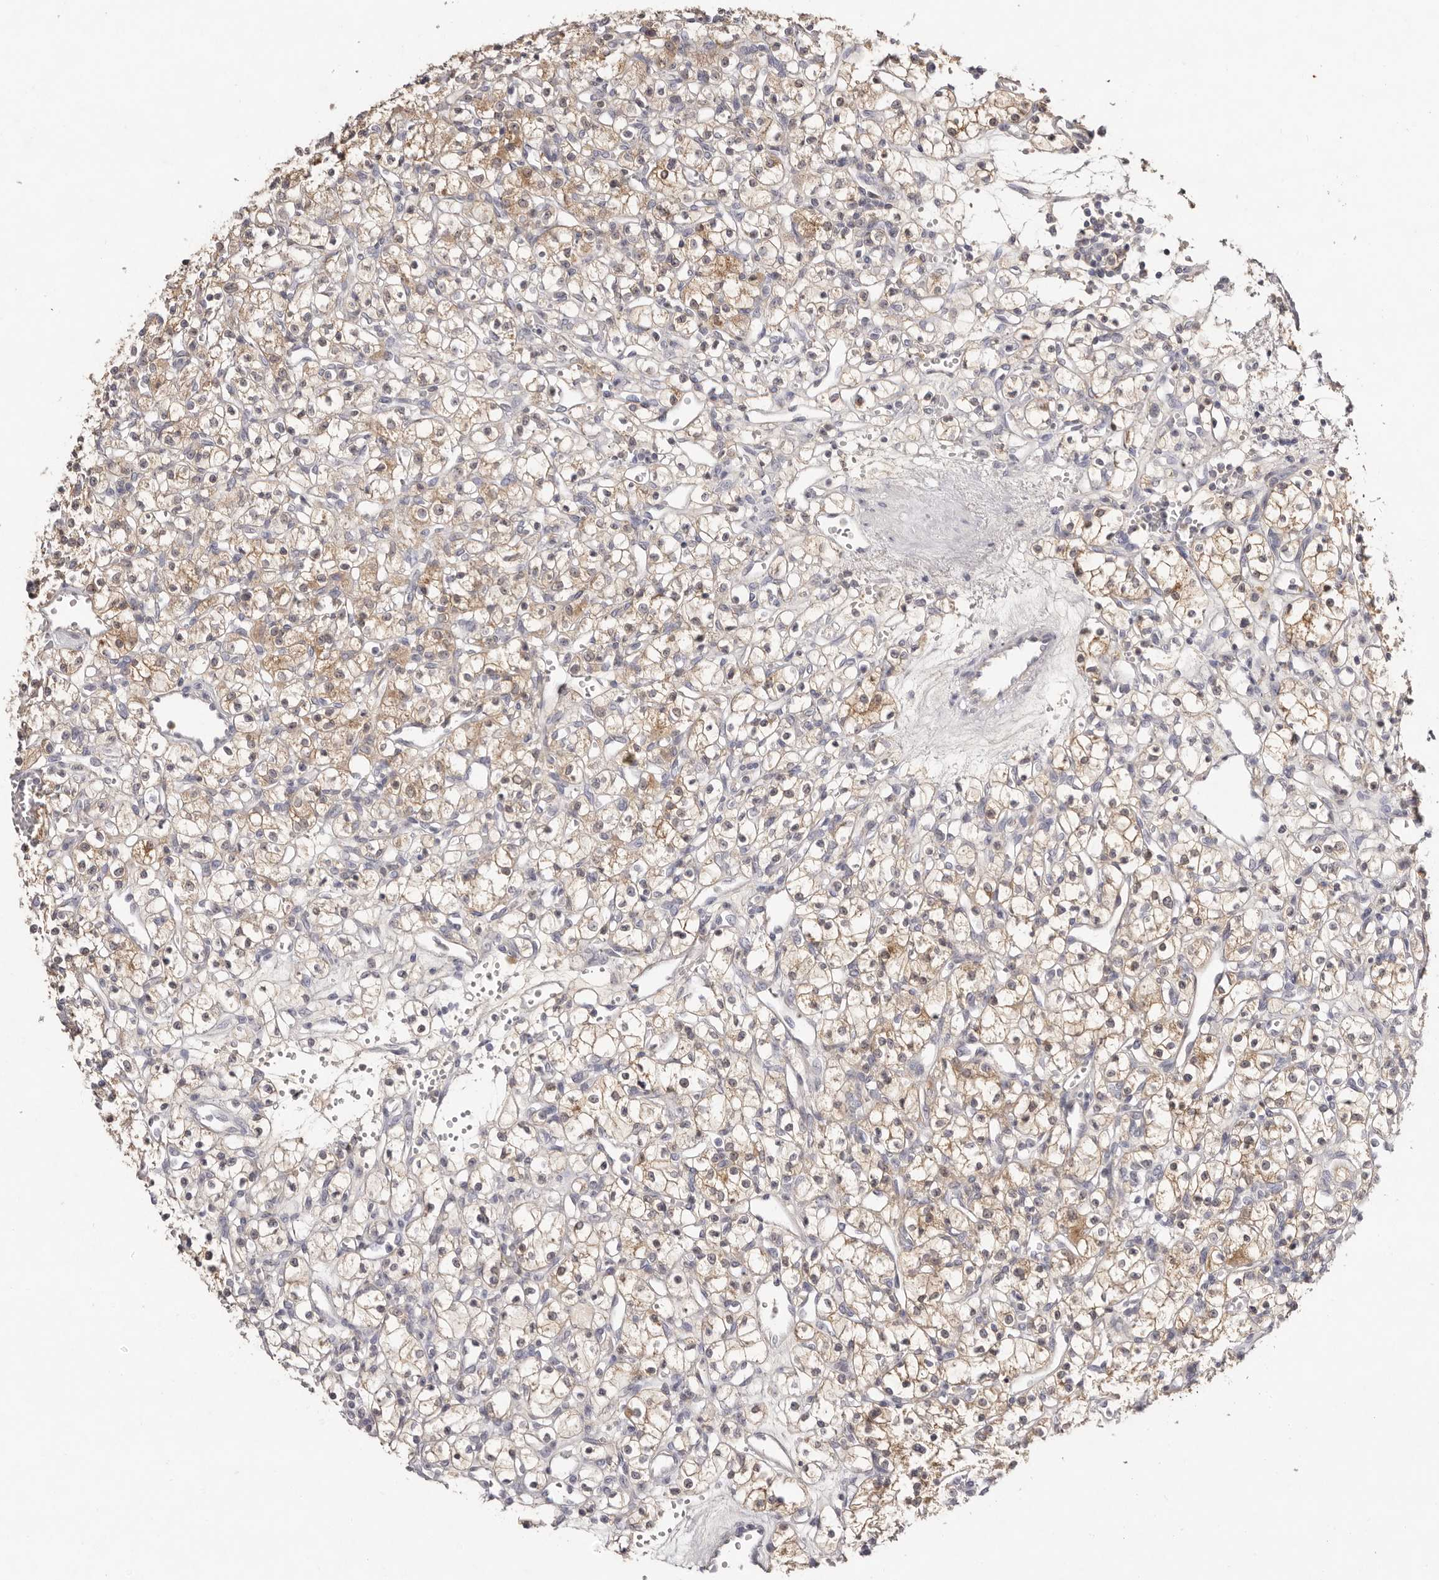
{"staining": {"intensity": "moderate", "quantity": "25%-75%", "location": "cytoplasmic/membranous"}, "tissue": "renal cancer", "cell_type": "Tumor cells", "image_type": "cancer", "snomed": [{"axis": "morphology", "description": "Adenocarcinoma, NOS"}, {"axis": "topography", "description": "Kidney"}], "caption": "Tumor cells show medium levels of moderate cytoplasmic/membranous expression in approximately 25%-75% of cells in renal cancer (adenocarcinoma).", "gene": "SCUBE2", "patient": {"sex": "female", "age": 59}}